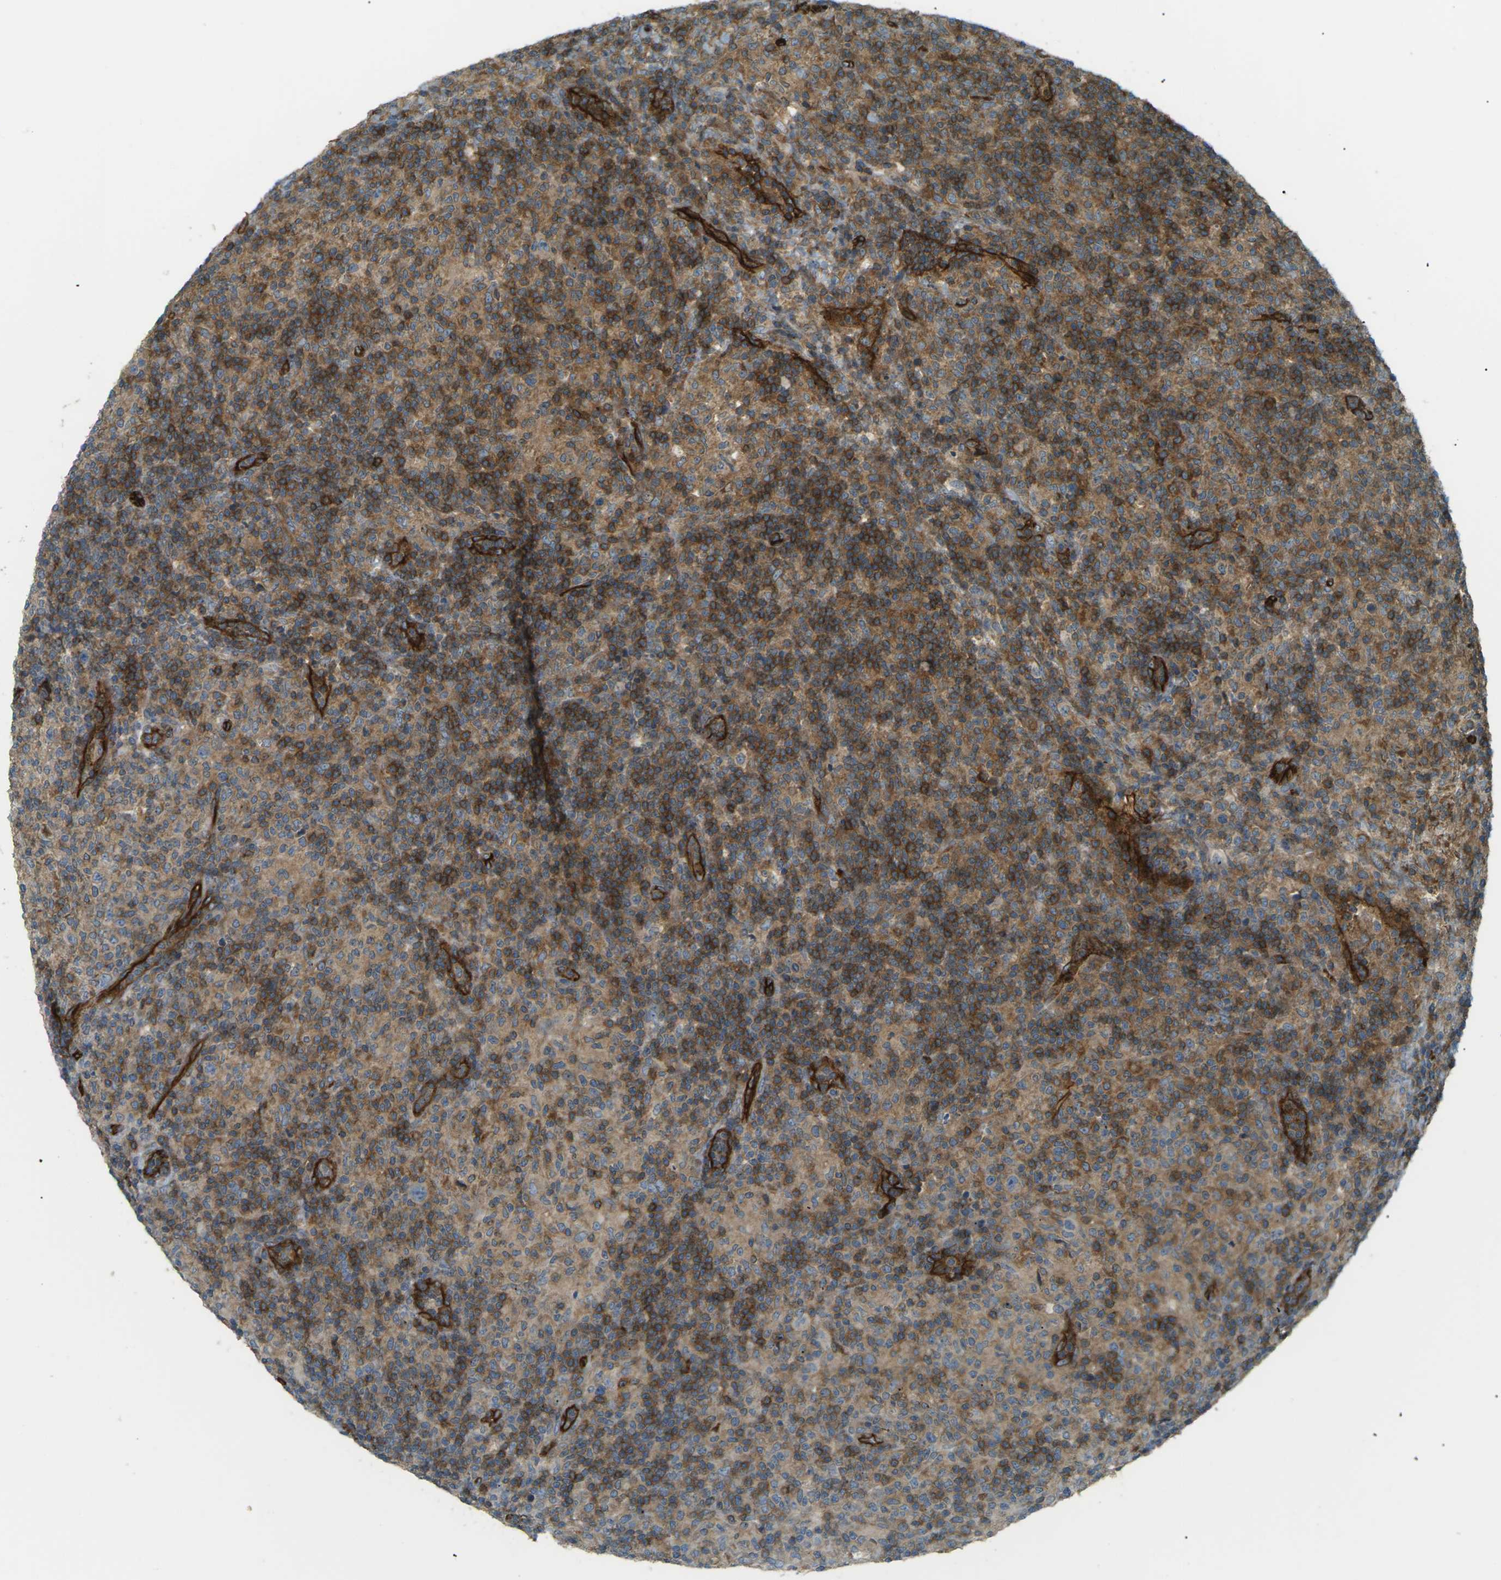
{"staining": {"intensity": "negative", "quantity": "none", "location": "none"}, "tissue": "lymphoma", "cell_type": "Tumor cells", "image_type": "cancer", "snomed": [{"axis": "morphology", "description": "Hodgkin's disease, NOS"}, {"axis": "topography", "description": "Lymph node"}], "caption": "DAB (3,3'-diaminobenzidine) immunohistochemical staining of human Hodgkin's disease reveals no significant staining in tumor cells. (Brightfield microscopy of DAB immunohistochemistry (IHC) at high magnification).", "gene": "S1PR1", "patient": {"sex": "male", "age": 70}}